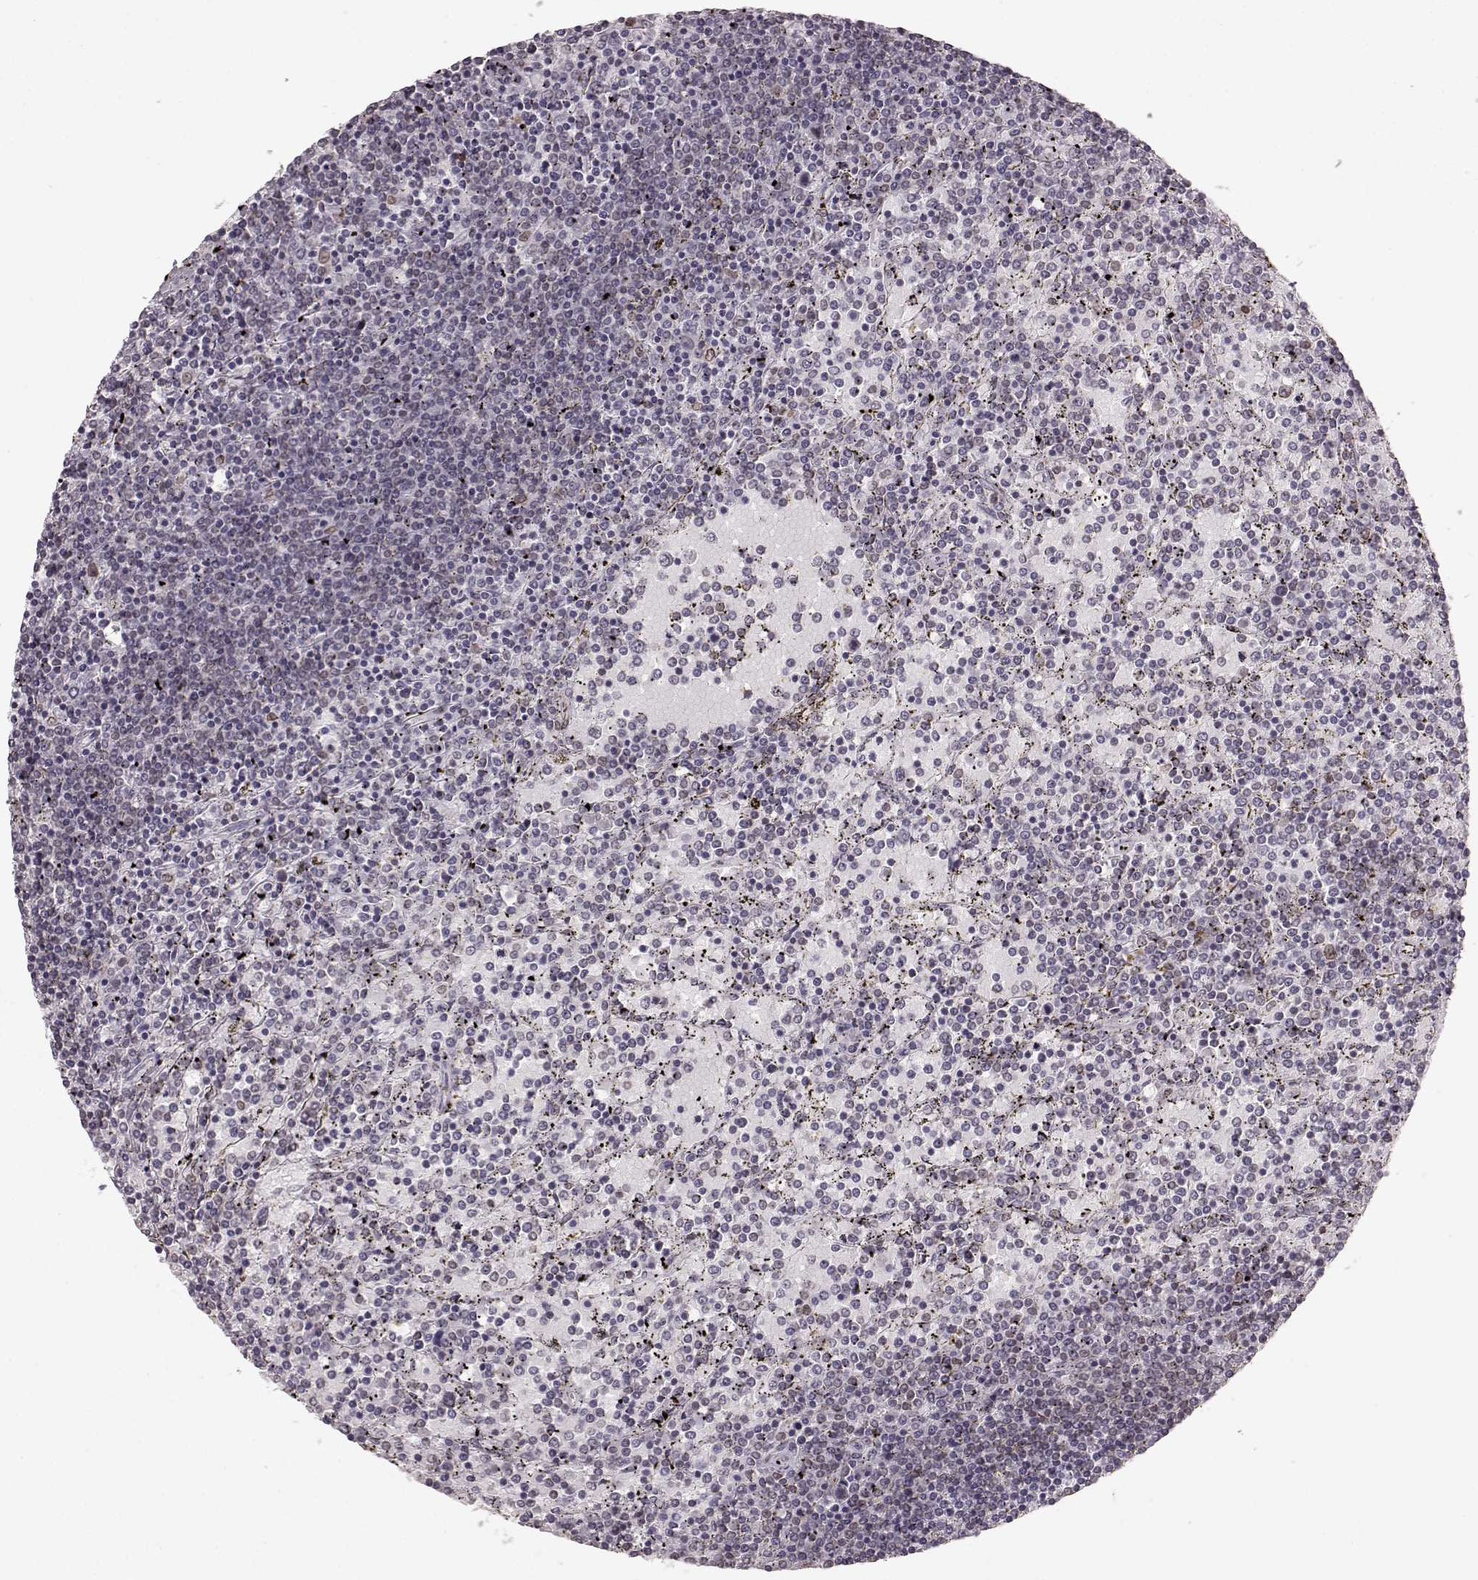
{"staining": {"intensity": "negative", "quantity": "none", "location": "none"}, "tissue": "lymphoma", "cell_type": "Tumor cells", "image_type": "cancer", "snomed": [{"axis": "morphology", "description": "Malignant lymphoma, non-Hodgkin's type, Low grade"}, {"axis": "topography", "description": "Spleen"}], "caption": "The photomicrograph shows no significant expression in tumor cells of lymphoma.", "gene": "DCAF12", "patient": {"sex": "female", "age": 77}}